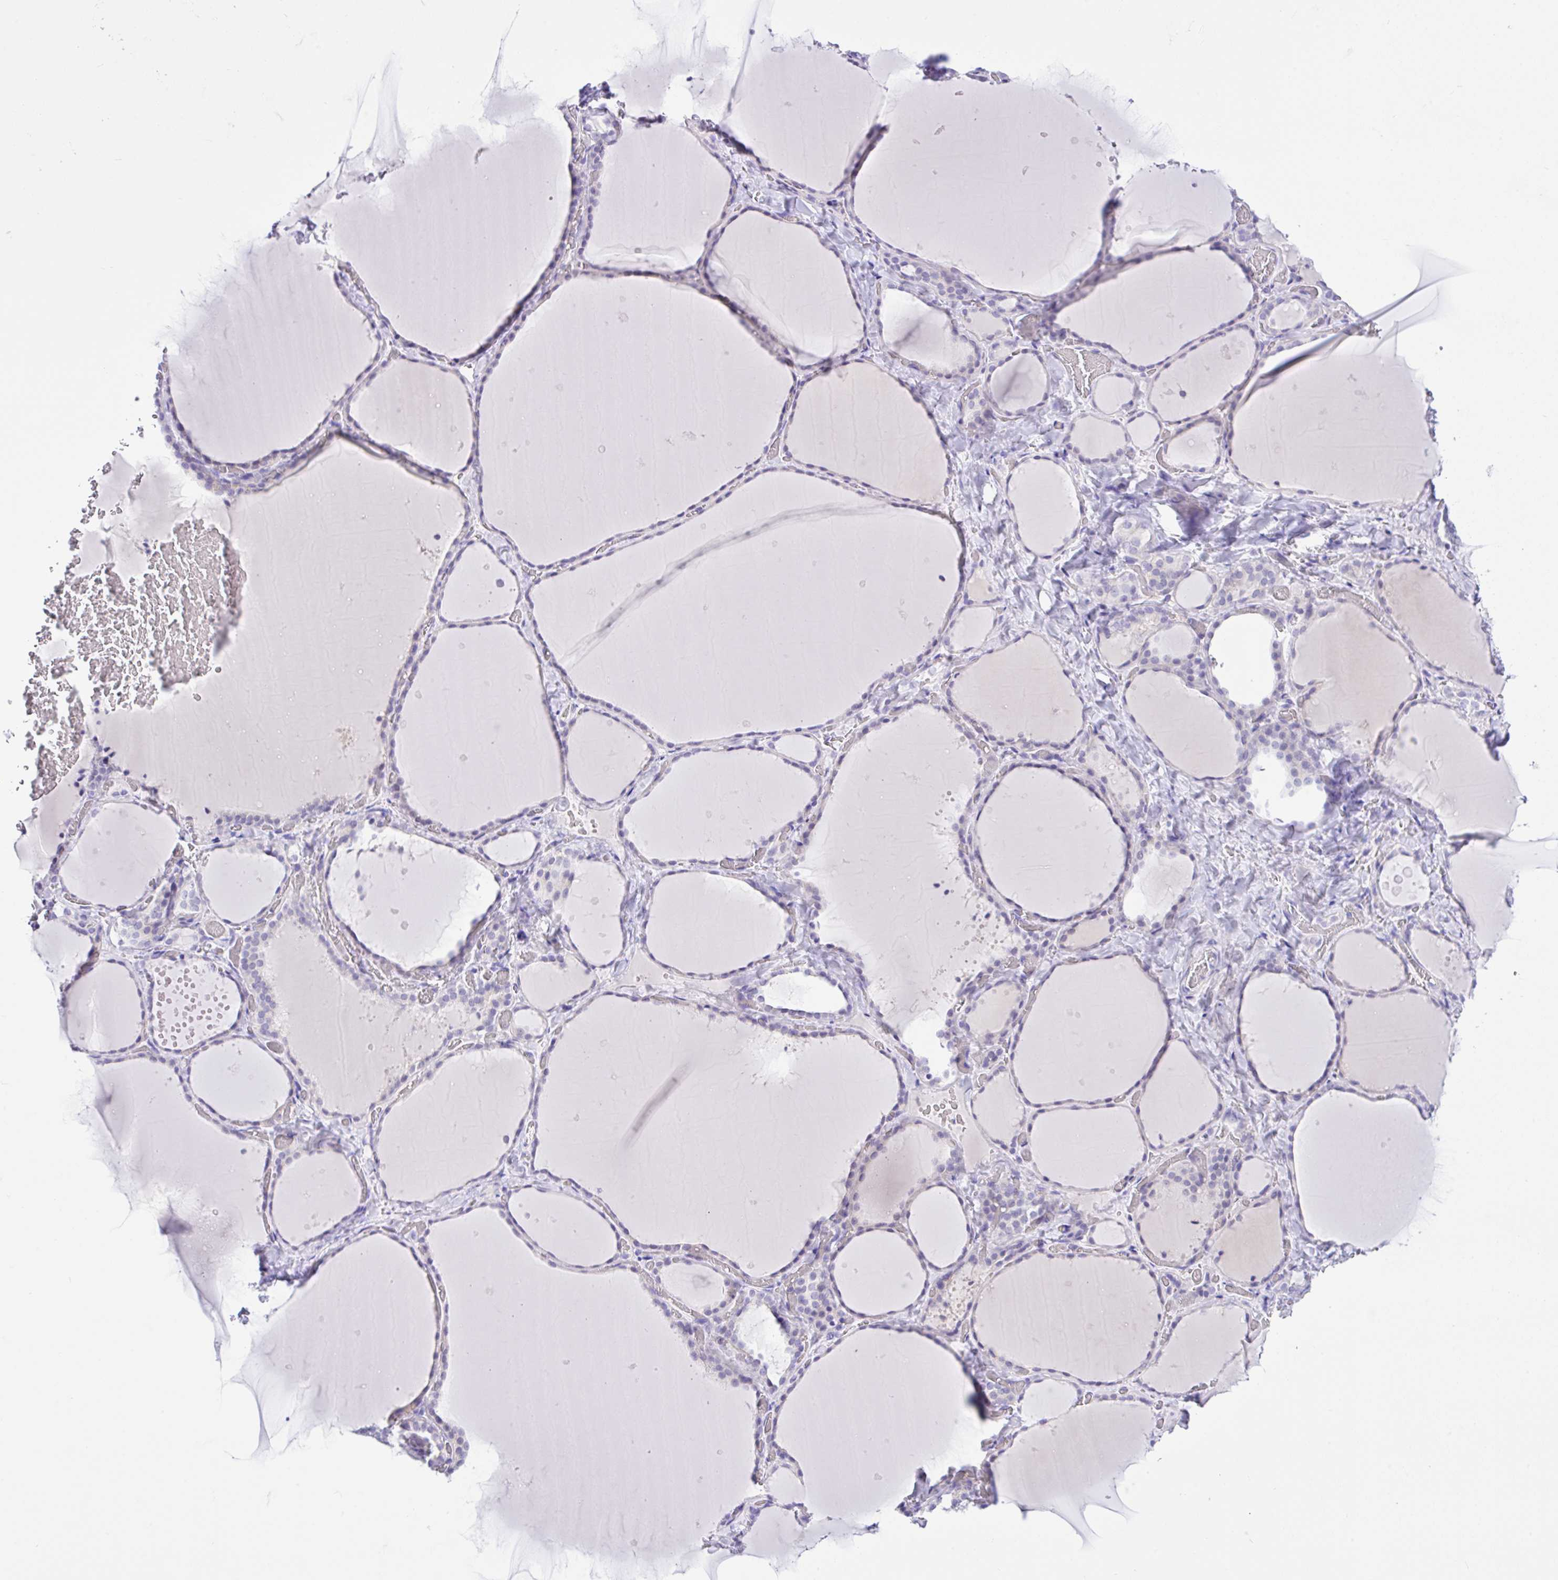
{"staining": {"intensity": "negative", "quantity": "none", "location": "none"}, "tissue": "thyroid gland", "cell_type": "Glandular cells", "image_type": "normal", "snomed": [{"axis": "morphology", "description": "Normal tissue, NOS"}, {"axis": "topography", "description": "Thyroid gland"}], "caption": "Glandular cells are negative for brown protein staining in benign thyroid gland. (DAB IHC visualized using brightfield microscopy, high magnification).", "gene": "ANO4", "patient": {"sex": "female", "age": 36}}